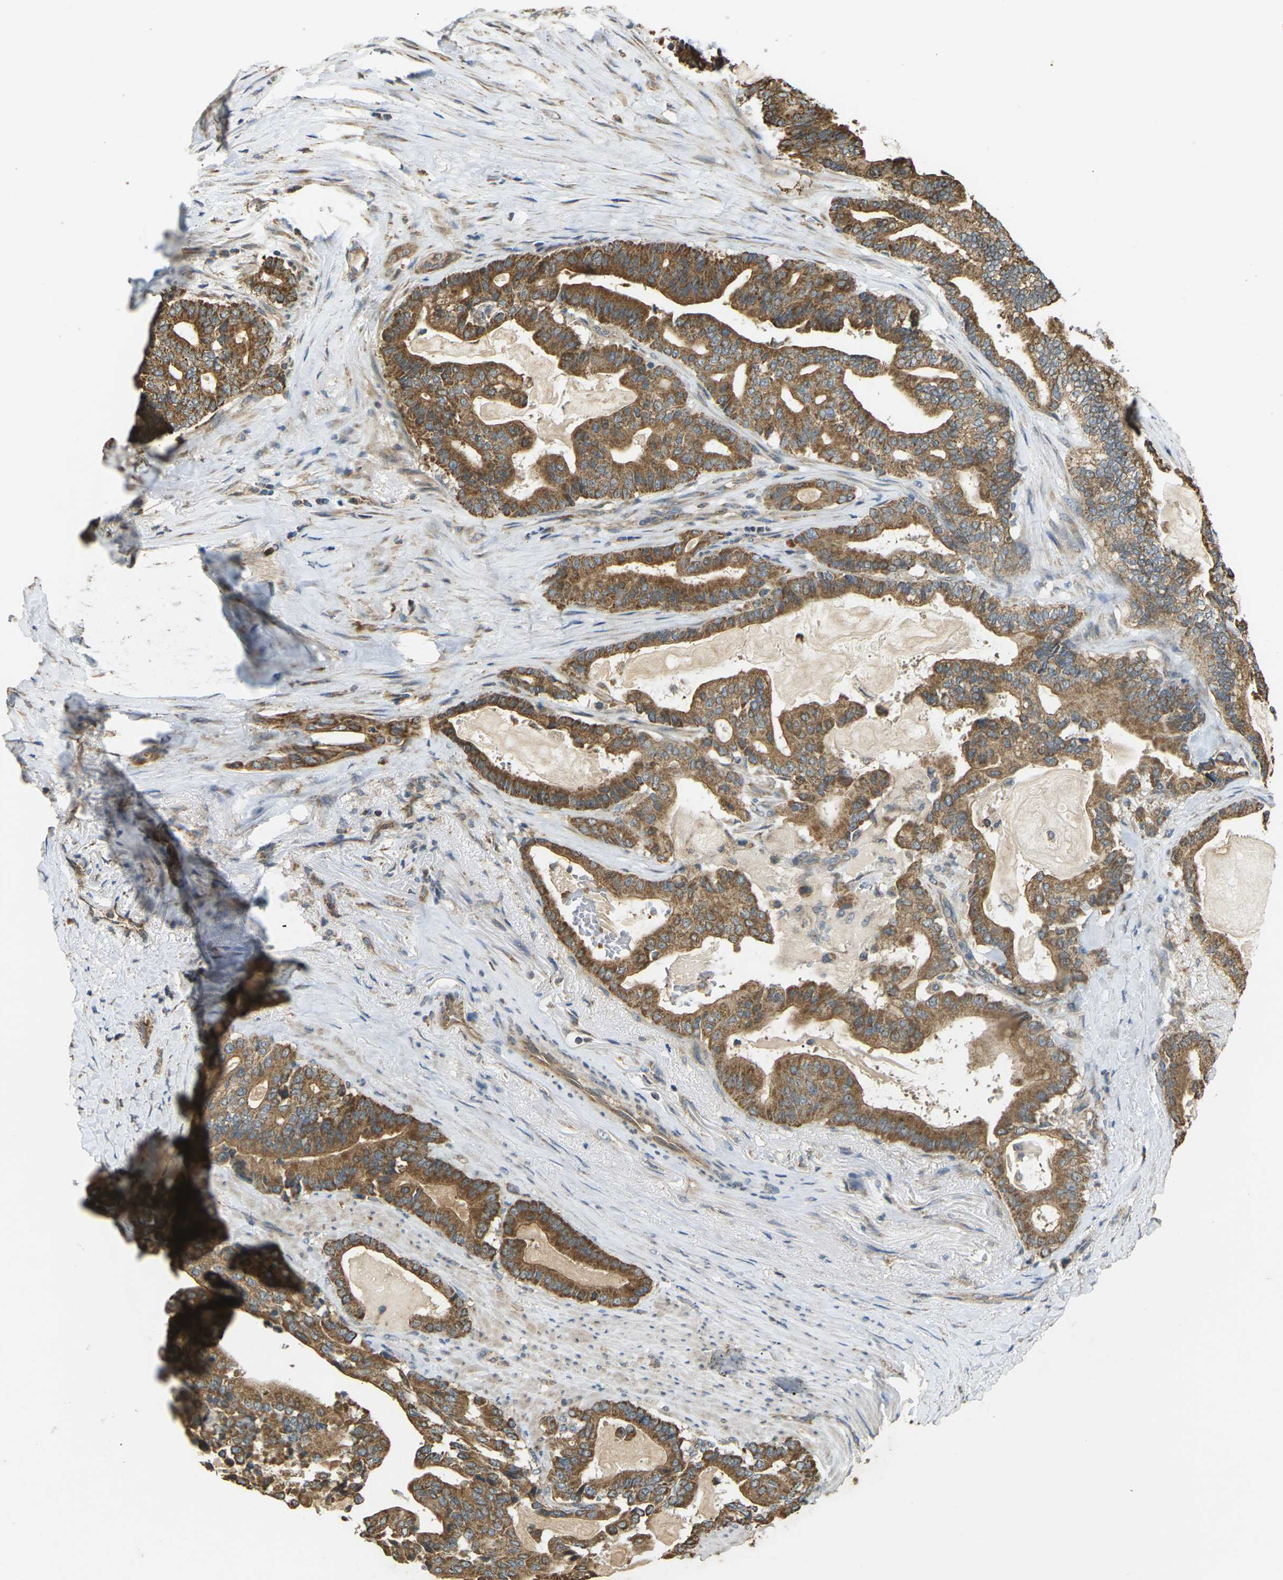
{"staining": {"intensity": "strong", "quantity": ">75%", "location": "cytoplasmic/membranous"}, "tissue": "pancreatic cancer", "cell_type": "Tumor cells", "image_type": "cancer", "snomed": [{"axis": "morphology", "description": "Adenocarcinoma, NOS"}, {"axis": "topography", "description": "Pancreas"}], "caption": "Pancreatic cancer stained with a protein marker demonstrates strong staining in tumor cells.", "gene": "KSR1", "patient": {"sex": "male", "age": 63}}